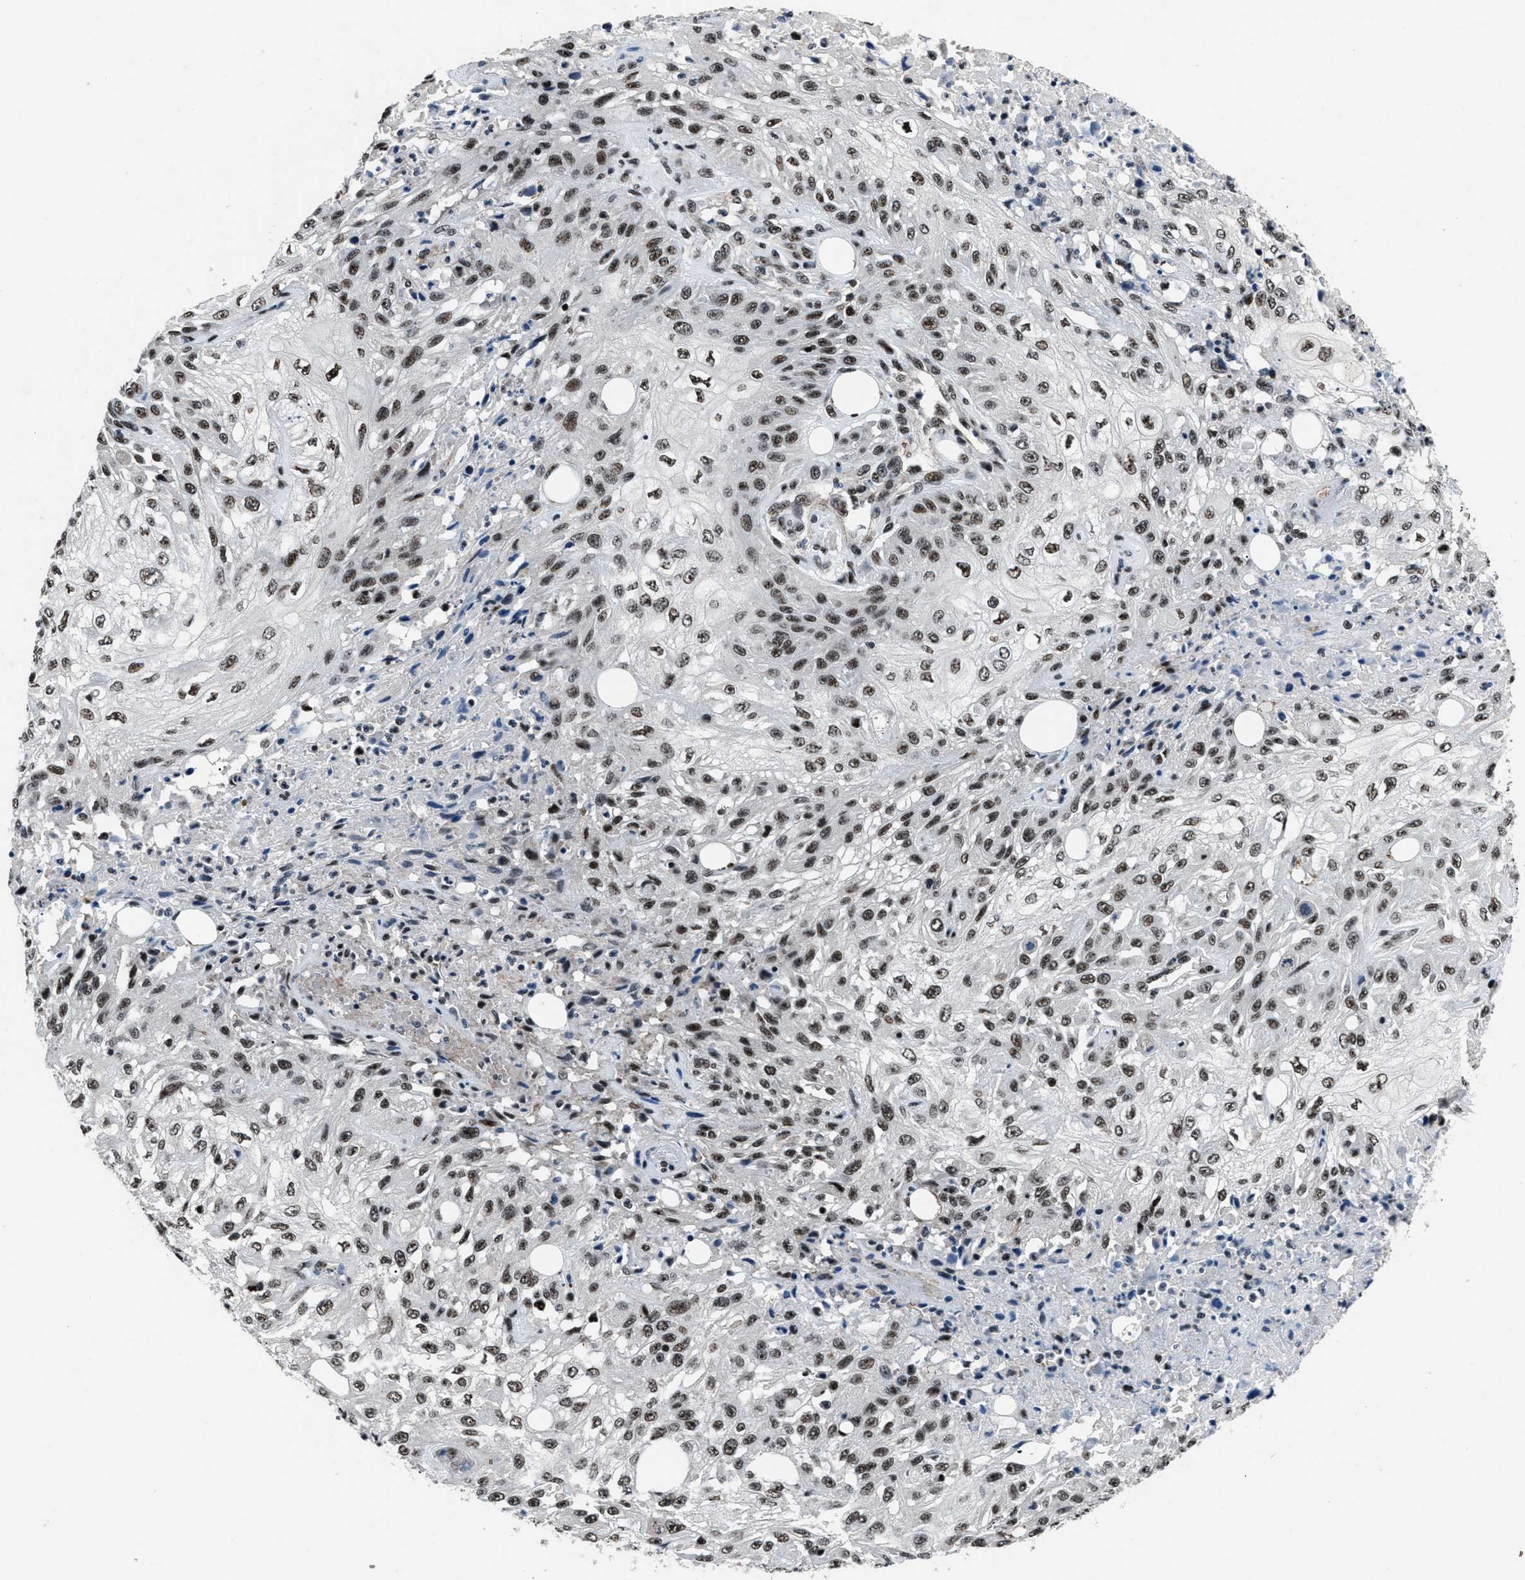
{"staining": {"intensity": "strong", "quantity": ">75%", "location": "nuclear"}, "tissue": "skin cancer", "cell_type": "Tumor cells", "image_type": "cancer", "snomed": [{"axis": "morphology", "description": "Squamous cell carcinoma, NOS"}, {"axis": "morphology", "description": "Squamous cell carcinoma, metastatic, NOS"}, {"axis": "topography", "description": "Skin"}, {"axis": "topography", "description": "Lymph node"}], "caption": "Human skin cancer stained with a brown dye reveals strong nuclear positive positivity in about >75% of tumor cells.", "gene": "SMARCB1", "patient": {"sex": "male", "age": 75}}